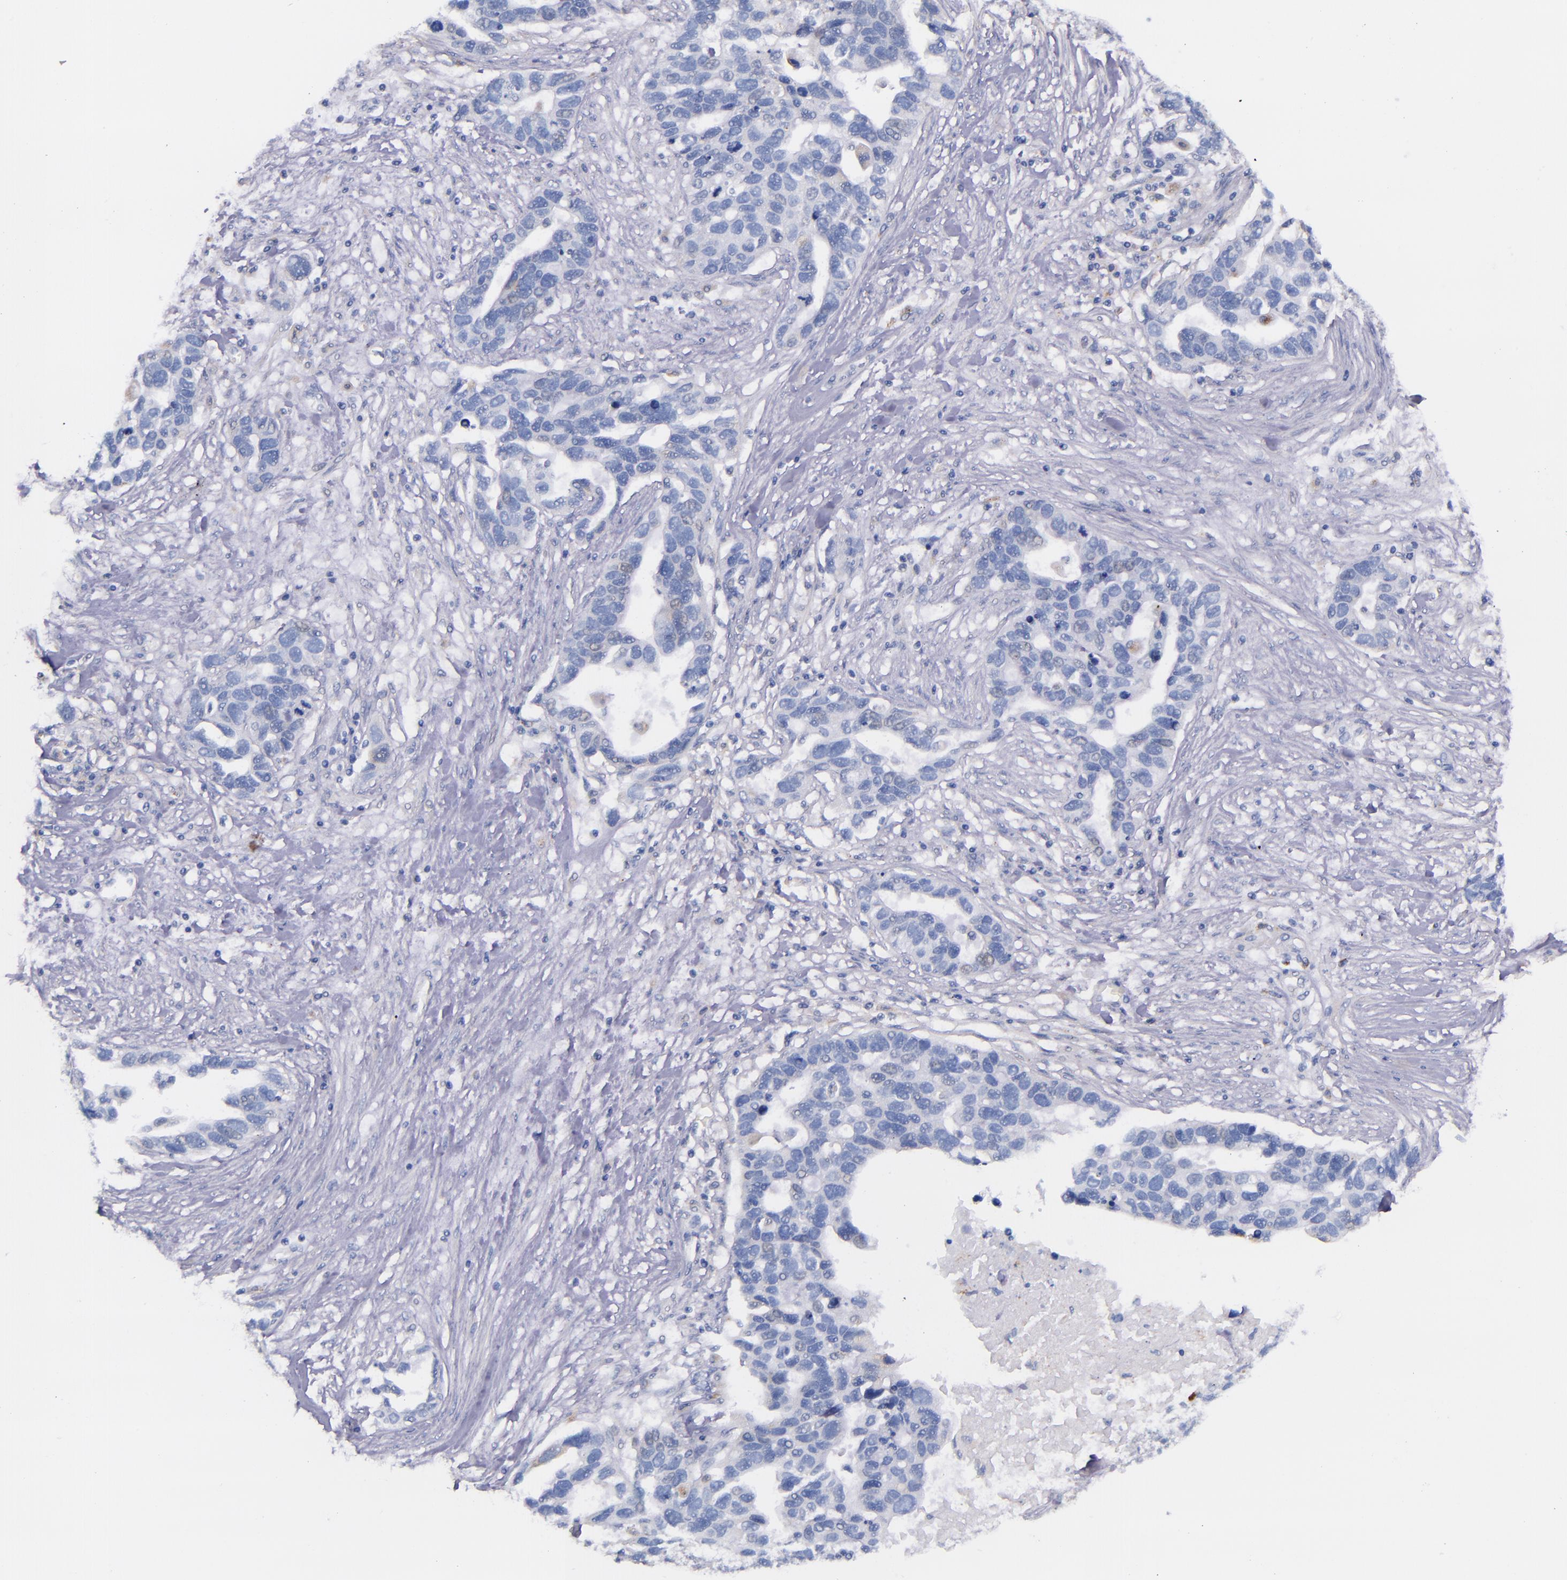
{"staining": {"intensity": "negative", "quantity": "none", "location": "none"}, "tissue": "ovarian cancer", "cell_type": "Tumor cells", "image_type": "cancer", "snomed": [{"axis": "morphology", "description": "Cystadenocarcinoma, serous, NOS"}, {"axis": "topography", "description": "Ovary"}], "caption": "The photomicrograph reveals no significant staining in tumor cells of ovarian cancer (serous cystadenocarcinoma).", "gene": "IVL", "patient": {"sex": "female", "age": 54}}